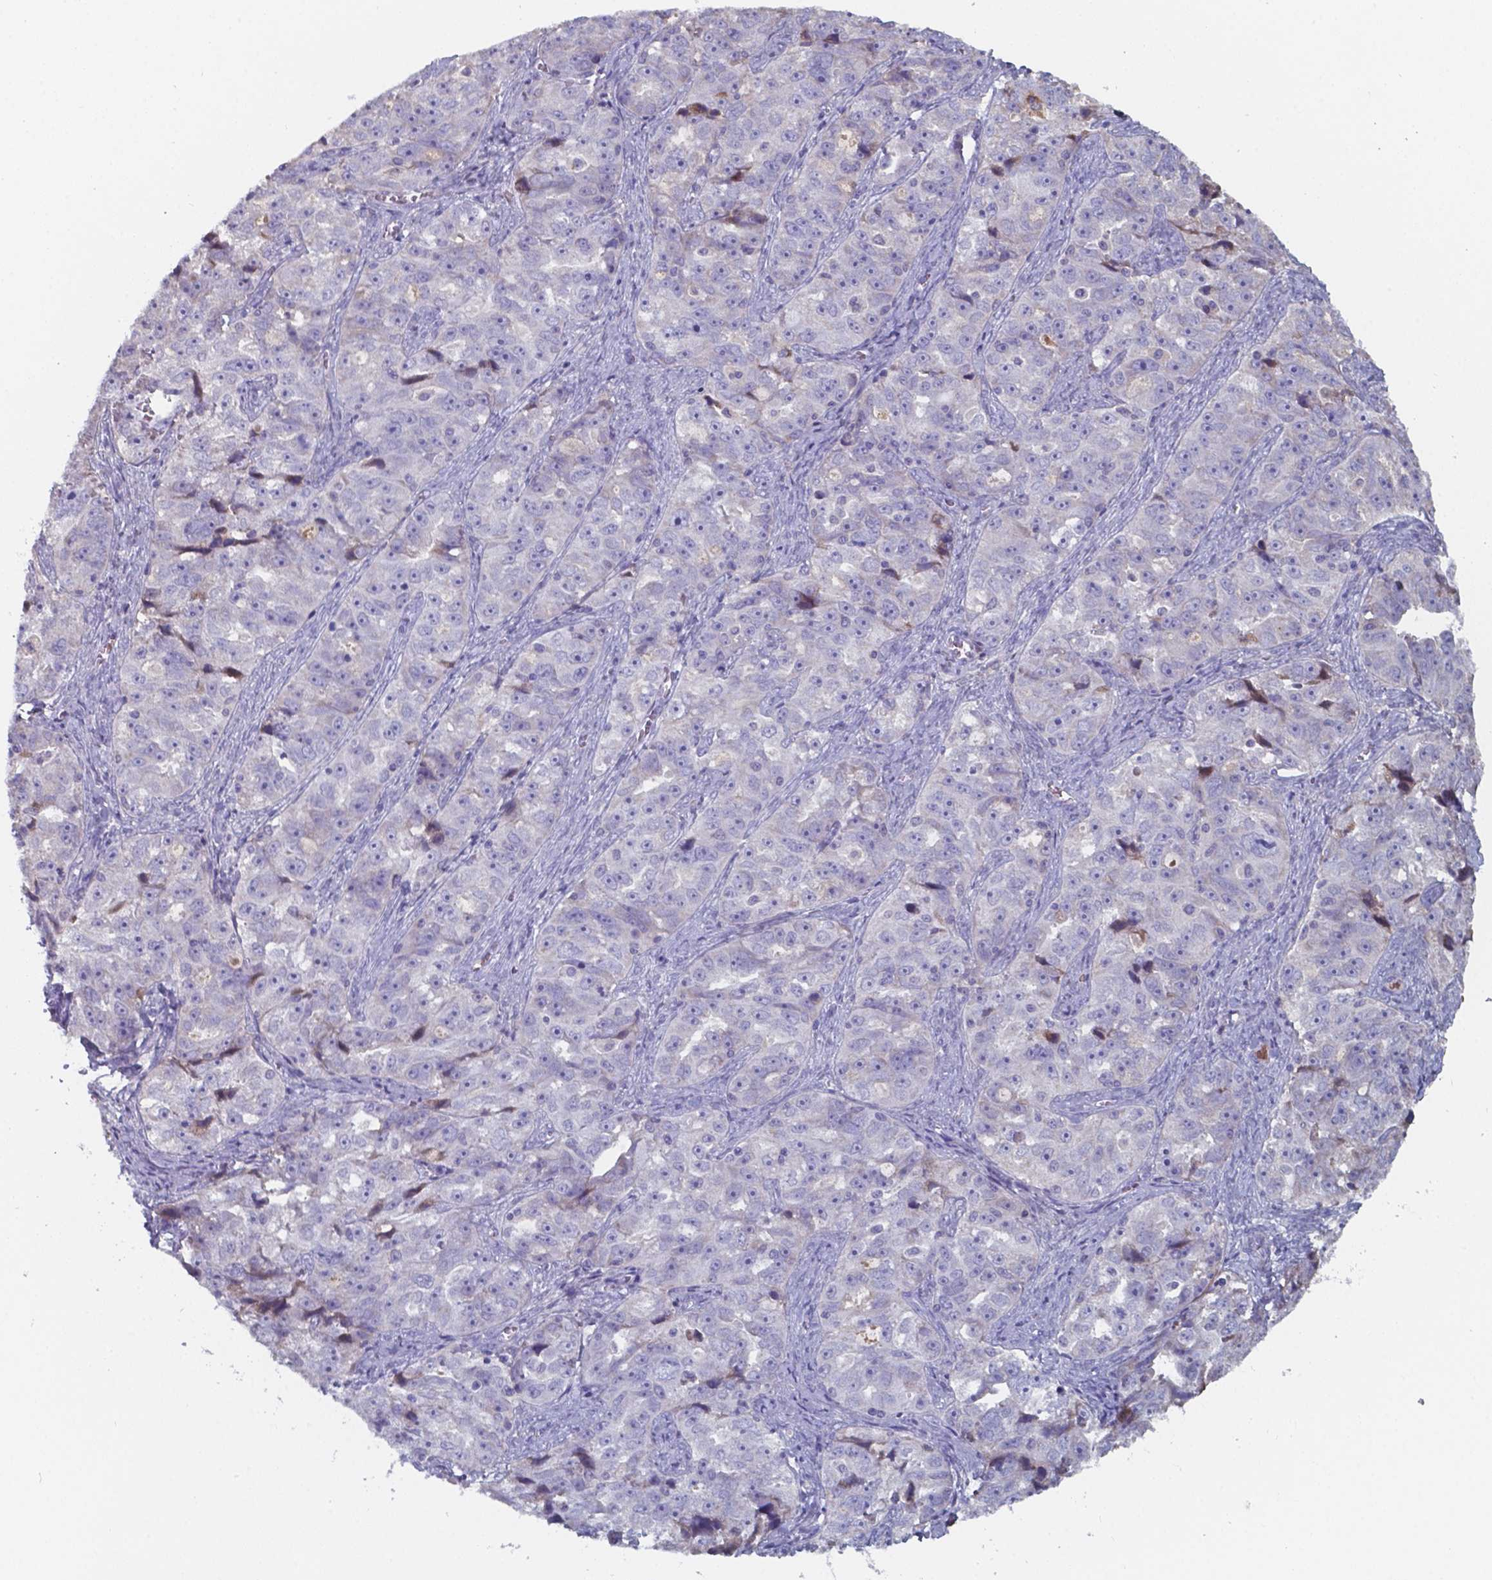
{"staining": {"intensity": "negative", "quantity": "none", "location": "none"}, "tissue": "ovarian cancer", "cell_type": "Tumor cells", "image_type": "cancer", "snomed": [{"axis": "morphology", "description": "Cystadenocarcinoma, serous, NOS"}, {"axis": "topography", "description": "Ovary"}], "caption": "Immunohistochemical staining of human ovarian serous cystadenocarcinoma displays no significant expression in tumor cells.", "gene": "BTBD17", "patient": {"sex": "female", "age": 51}}